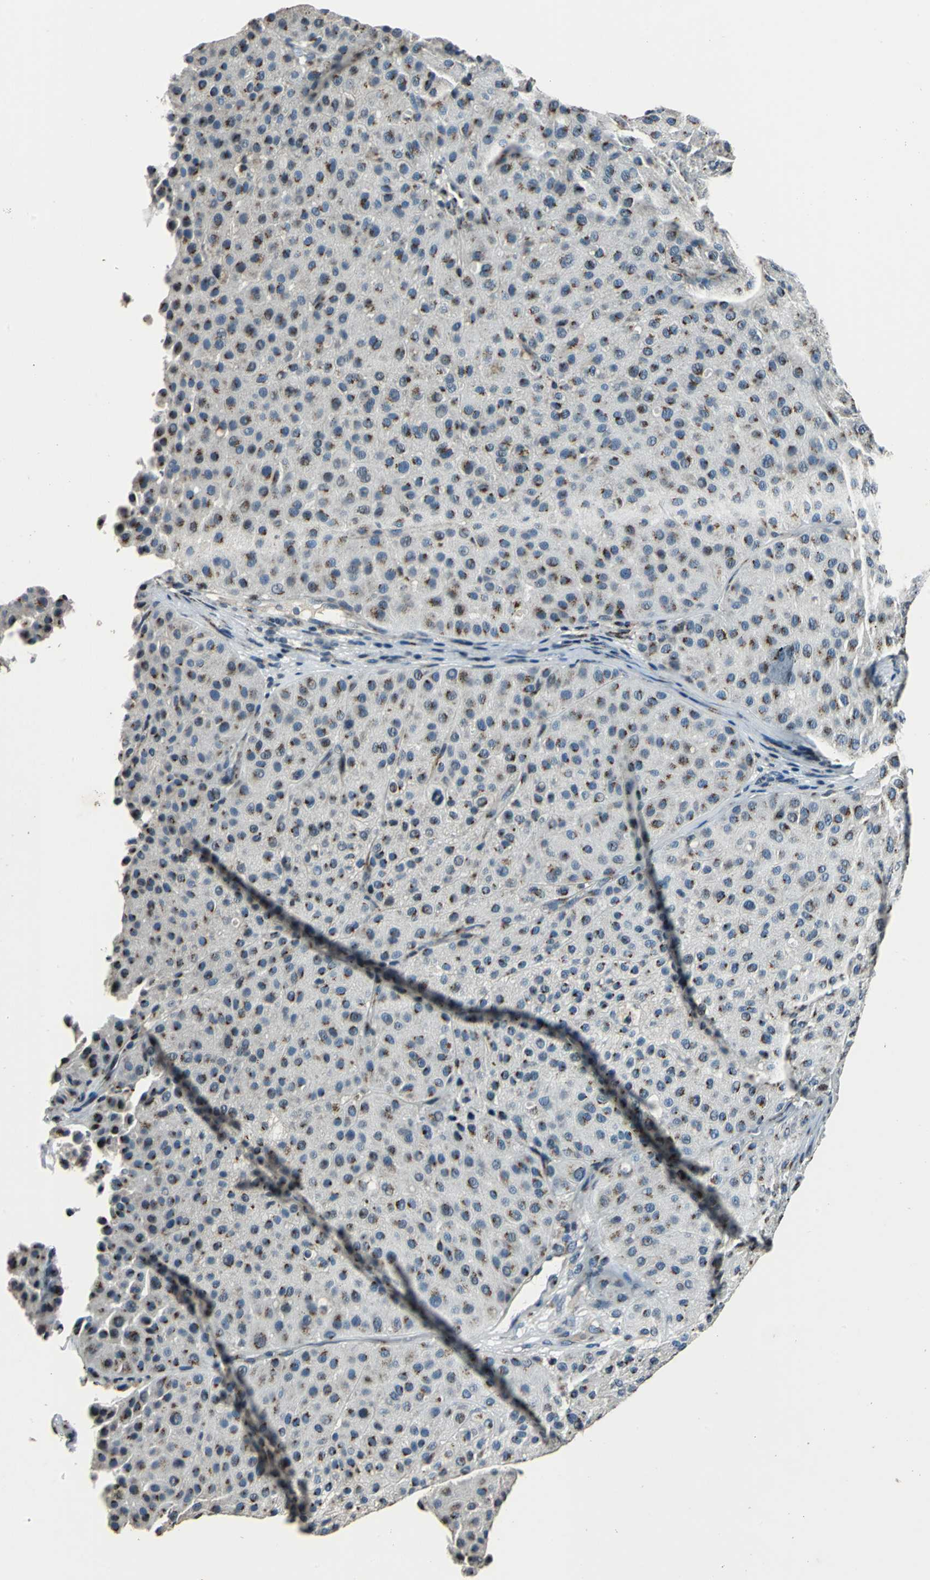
{"staining": {"intensity": "strong", "quantity": ">75%", "location": "cytoplasmic/membranous"}, "tissue": "melanoma", "cell_type": "Tumor cells", "image_type": "cancer", "snomed": [{"axis": "morphology", "description": "Normal tissue, NOS"}, {"axis": "morphology", "description": "Malignant melanoma, Metastatic site"}, {"axis": "topography", "description": "Skin"}], "caption": "Melanoma stained for a protein shows strong cytoplasmic/membranous positivity in tumor cells.", "gene": "TMEM115", "patient": {"sex": "male", "age": 41}}